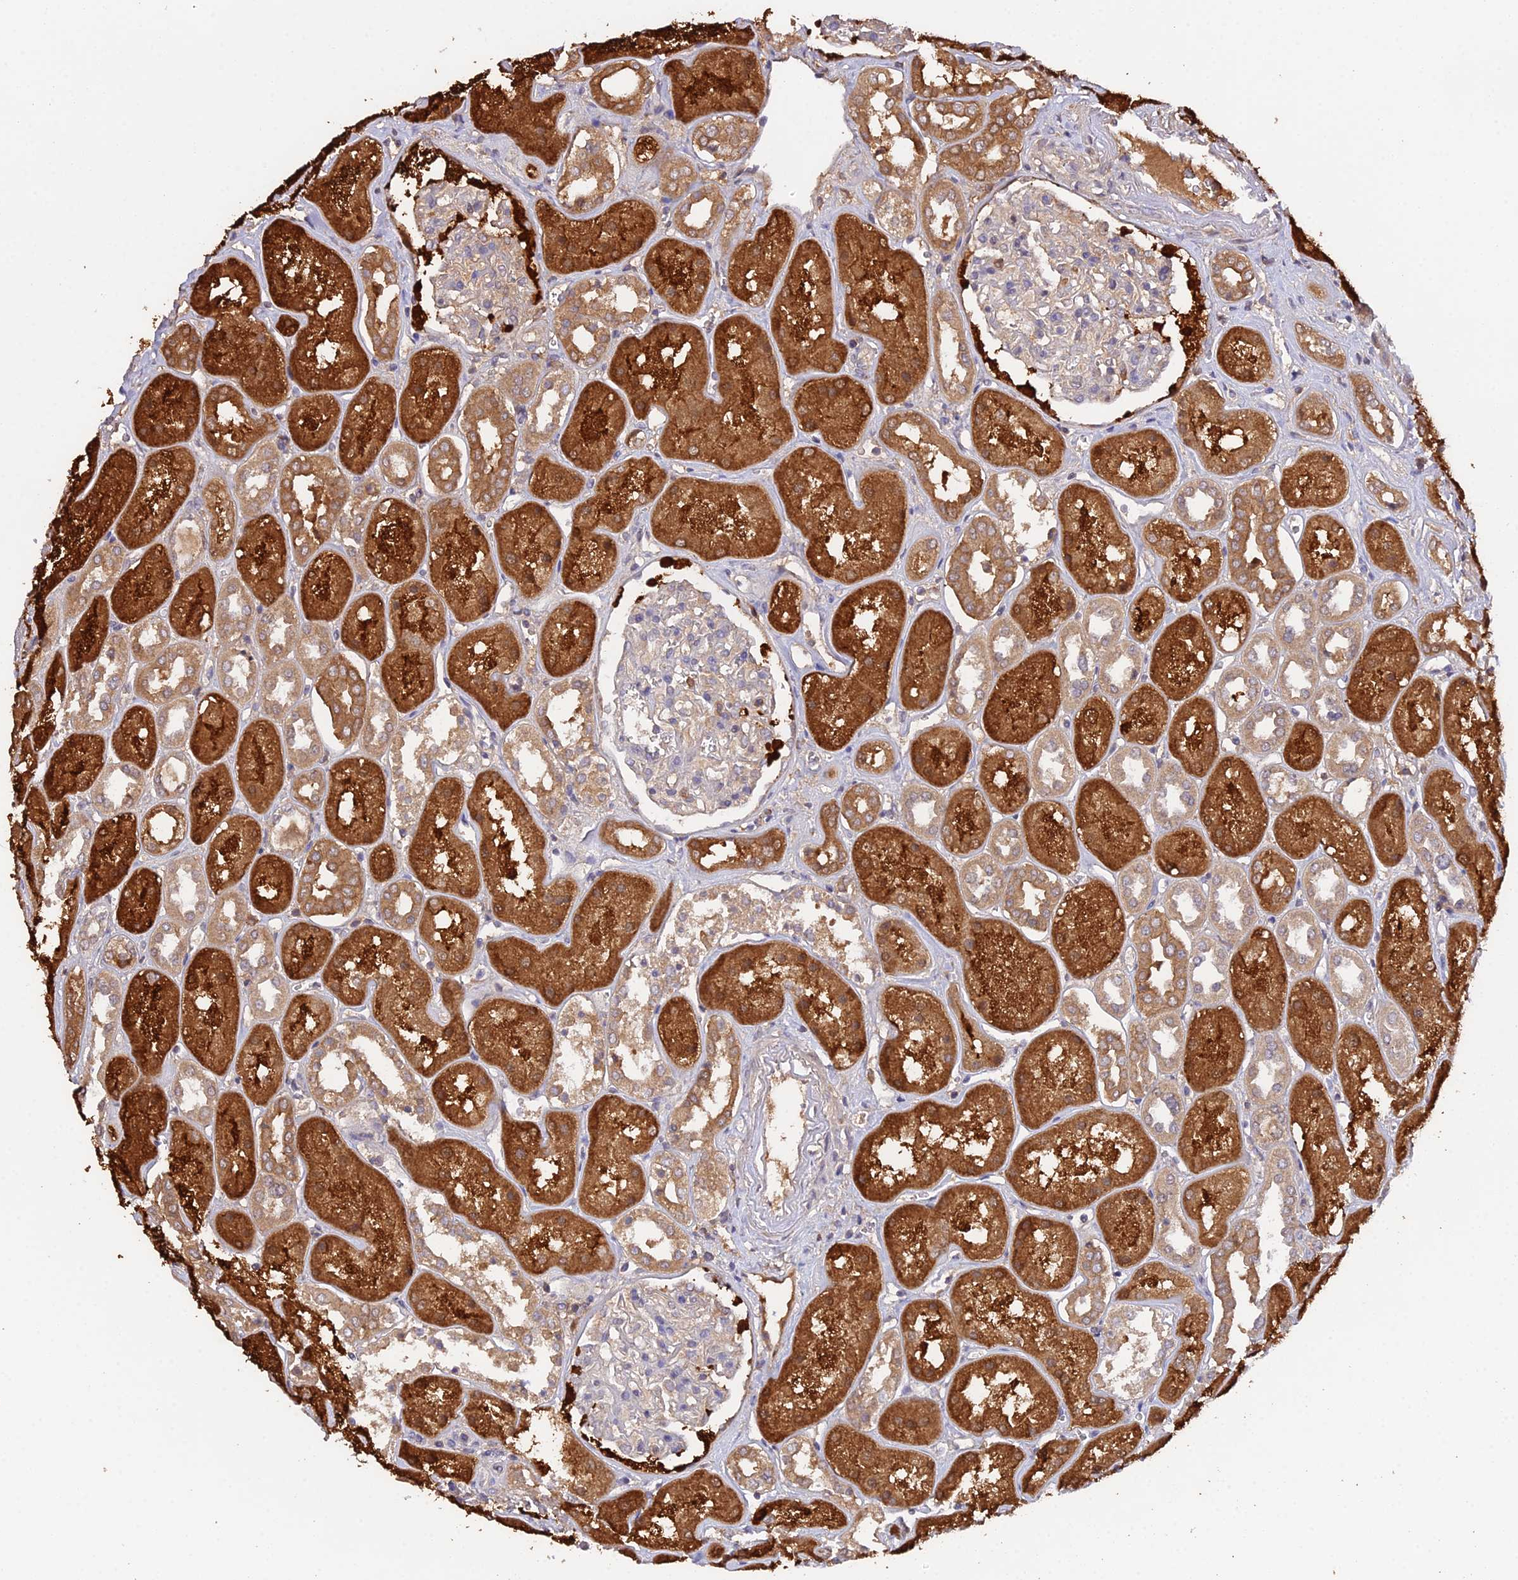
{"staining": {"intensity": "weak", "quantity": "25%-75%", "location": "cytoplasmic/membranous"}, "tissue": "kidney", "cell_type": "Cells in glomeruli", "image_type": "normal", "snomed": [{"axis": "morphology", "description": "Normal tissue, NOS"}, {"axis": "topography", "description": "Kidney"}], "caption": "This image displays unremarkable kidney stained with immunohistochemistry to label a protein in brown. The cytoplasmic/membranous of cells in glomeruli show weak positivity for the protein. Nuclei are counter-stained blue.", "gene": "FBP1", "patient": {"sex": "male", "age": 70}}